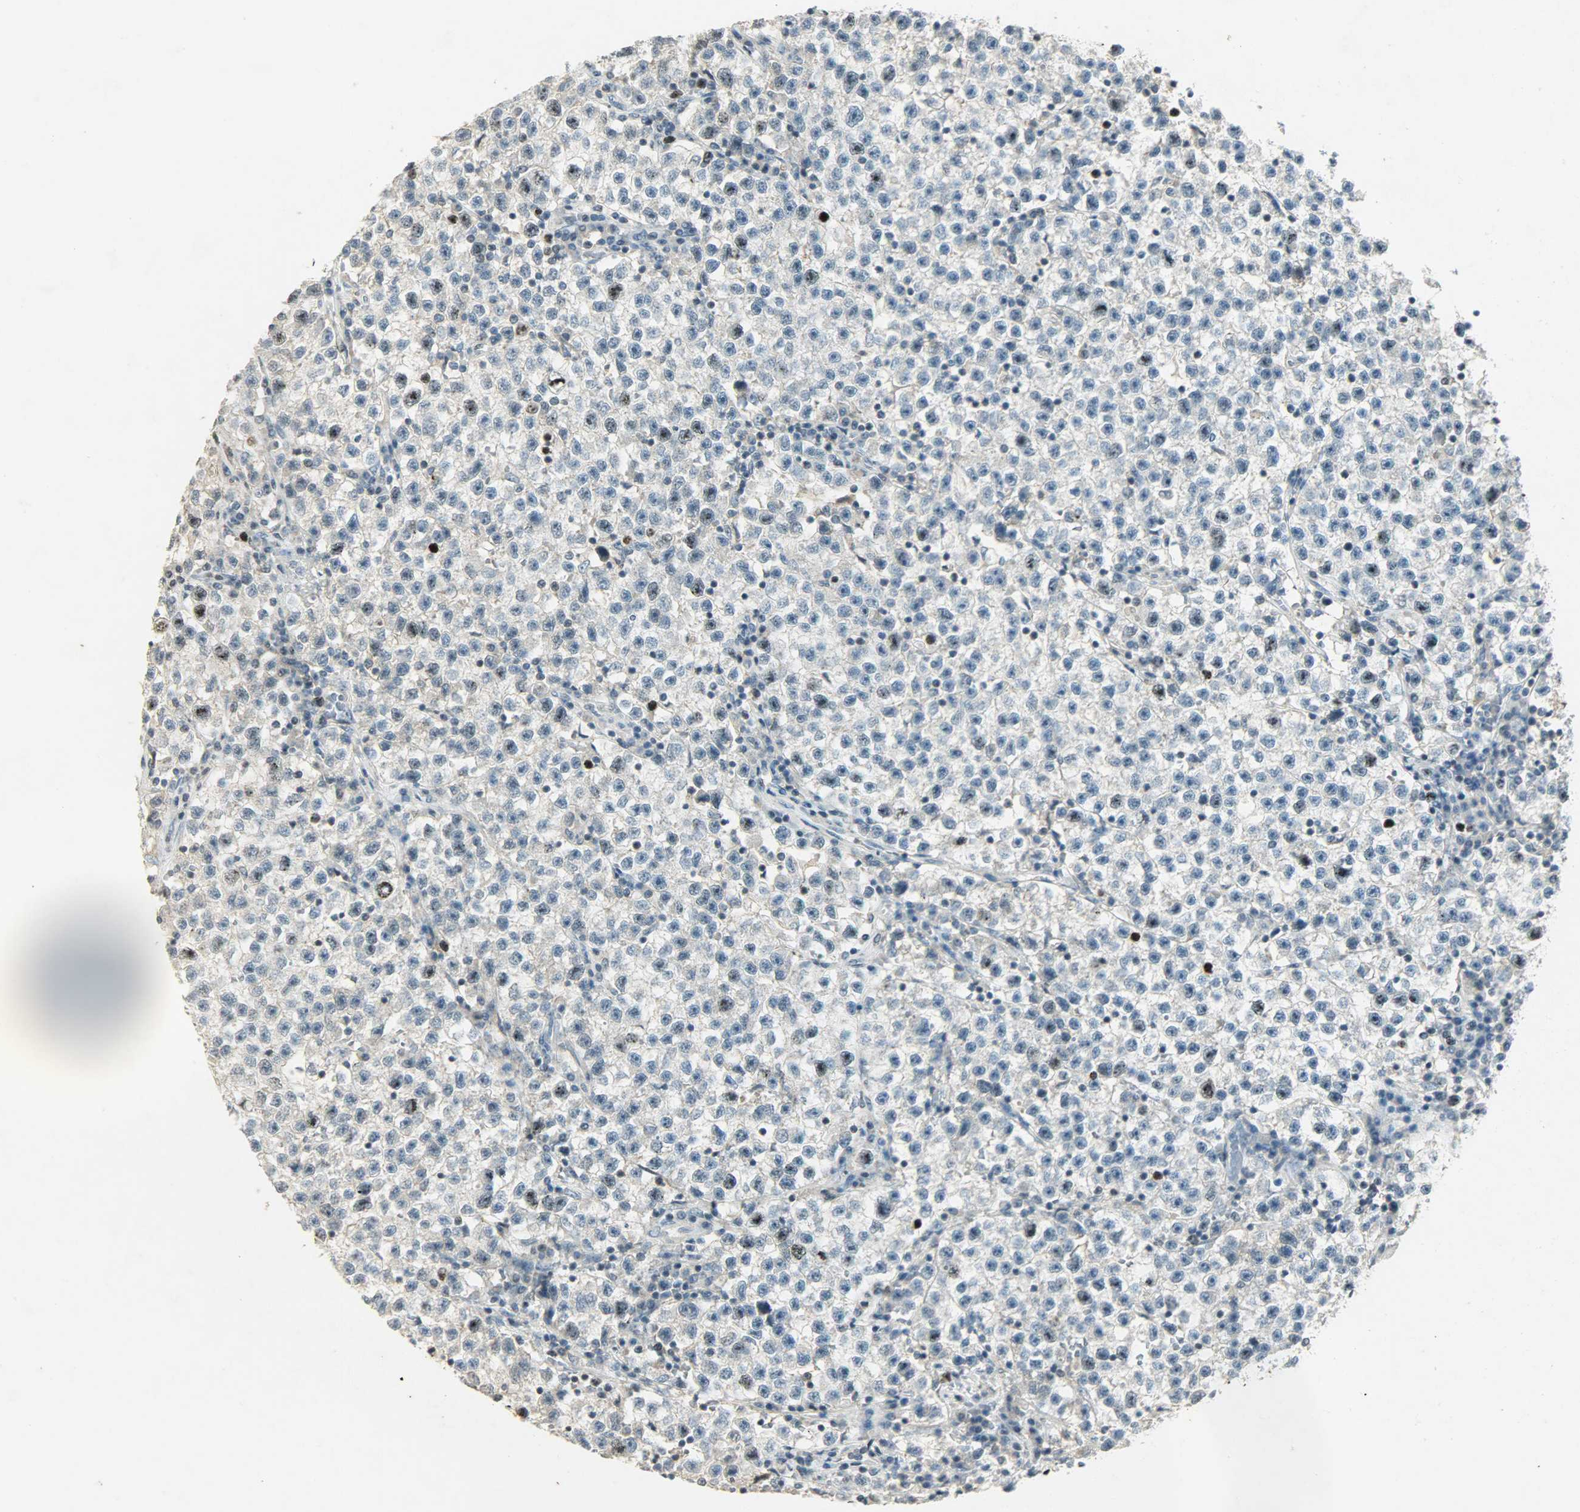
{"staining": {"intensity": "moderate", "quantity": "<25%", "location": "nuclear"}, "tissue": "testis cancer", "cell_type": "Tumor cells", "image_type": "cancer", "snomed": [{"axis": "morphology", "description": "Seminoma, NOS"}, {"axis": "topography", "description": "Testis"}], "caption": "Approximately <25% of tumor cells in human testis cancer (seminoma) demonstrate moderate nuclear protein staining as visualized by brown immunohistochemical staining.", "gene": "AURKB", "patient": {"sex": "male", "age": 22}}